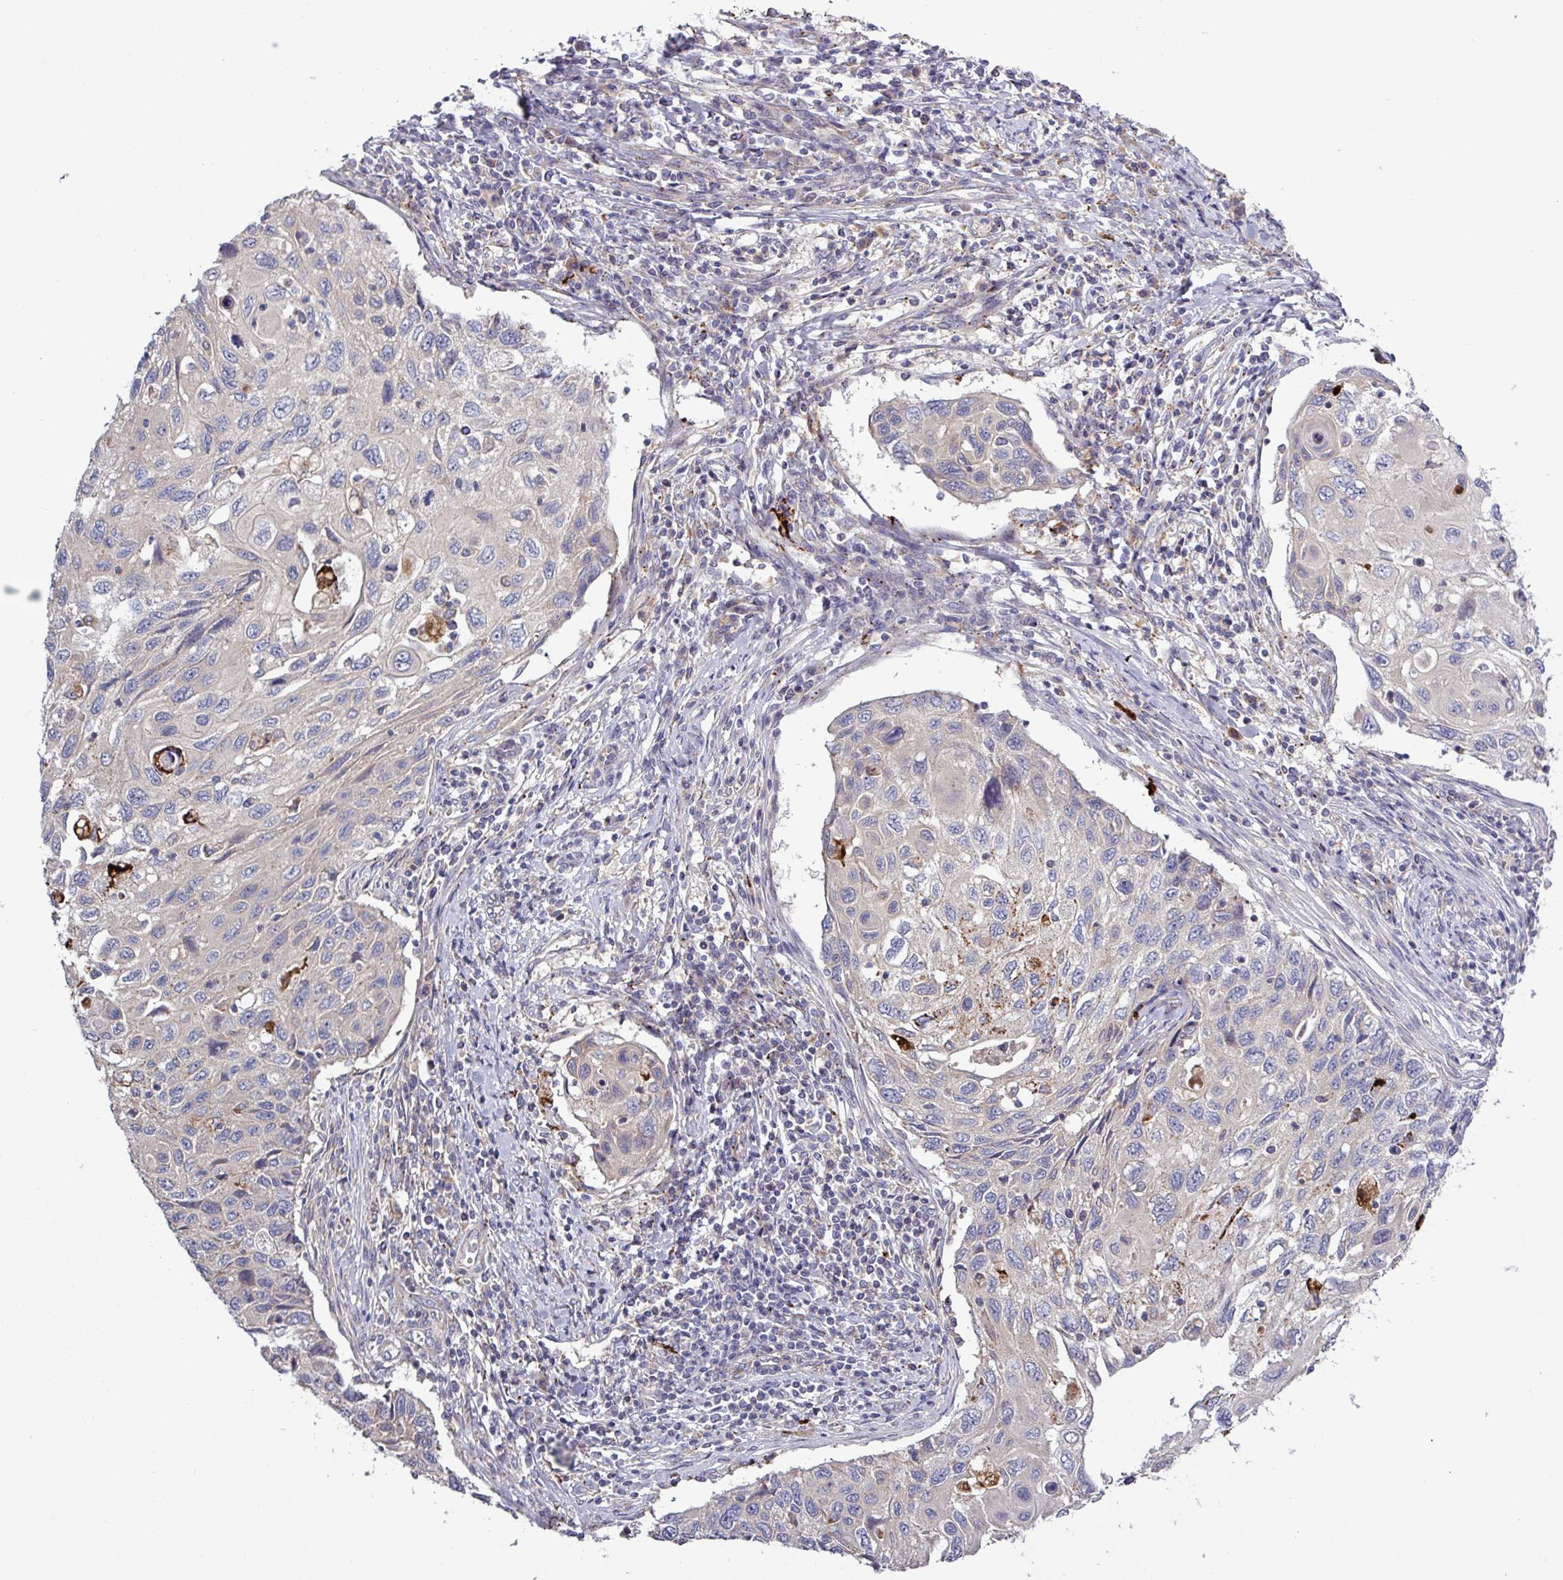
{"staining": {"intensity": "moderate", "quantity": "<25%", "location": "cytoplasmic/membranous"}, "tissue": "cervical cancer", "cell_type": "Tumor cells", "image_type": "cancer", "snomed": [{"axis": "morphology", "description": "Squamous cell carcinoma, NOS"}, {"axis": "topography", "description": "Cervix"}], "caption": "Protein expression analysis of cervical cancer reveals moderate cytoplasmic/membranous expression in approximately <25% of tumor cells. Immunohistochemistry (ihc) stains the protein in brown and the nuclei are stained blue.", "gene": "PLIN2", "patient": {"sex": "female", "age": 70}}